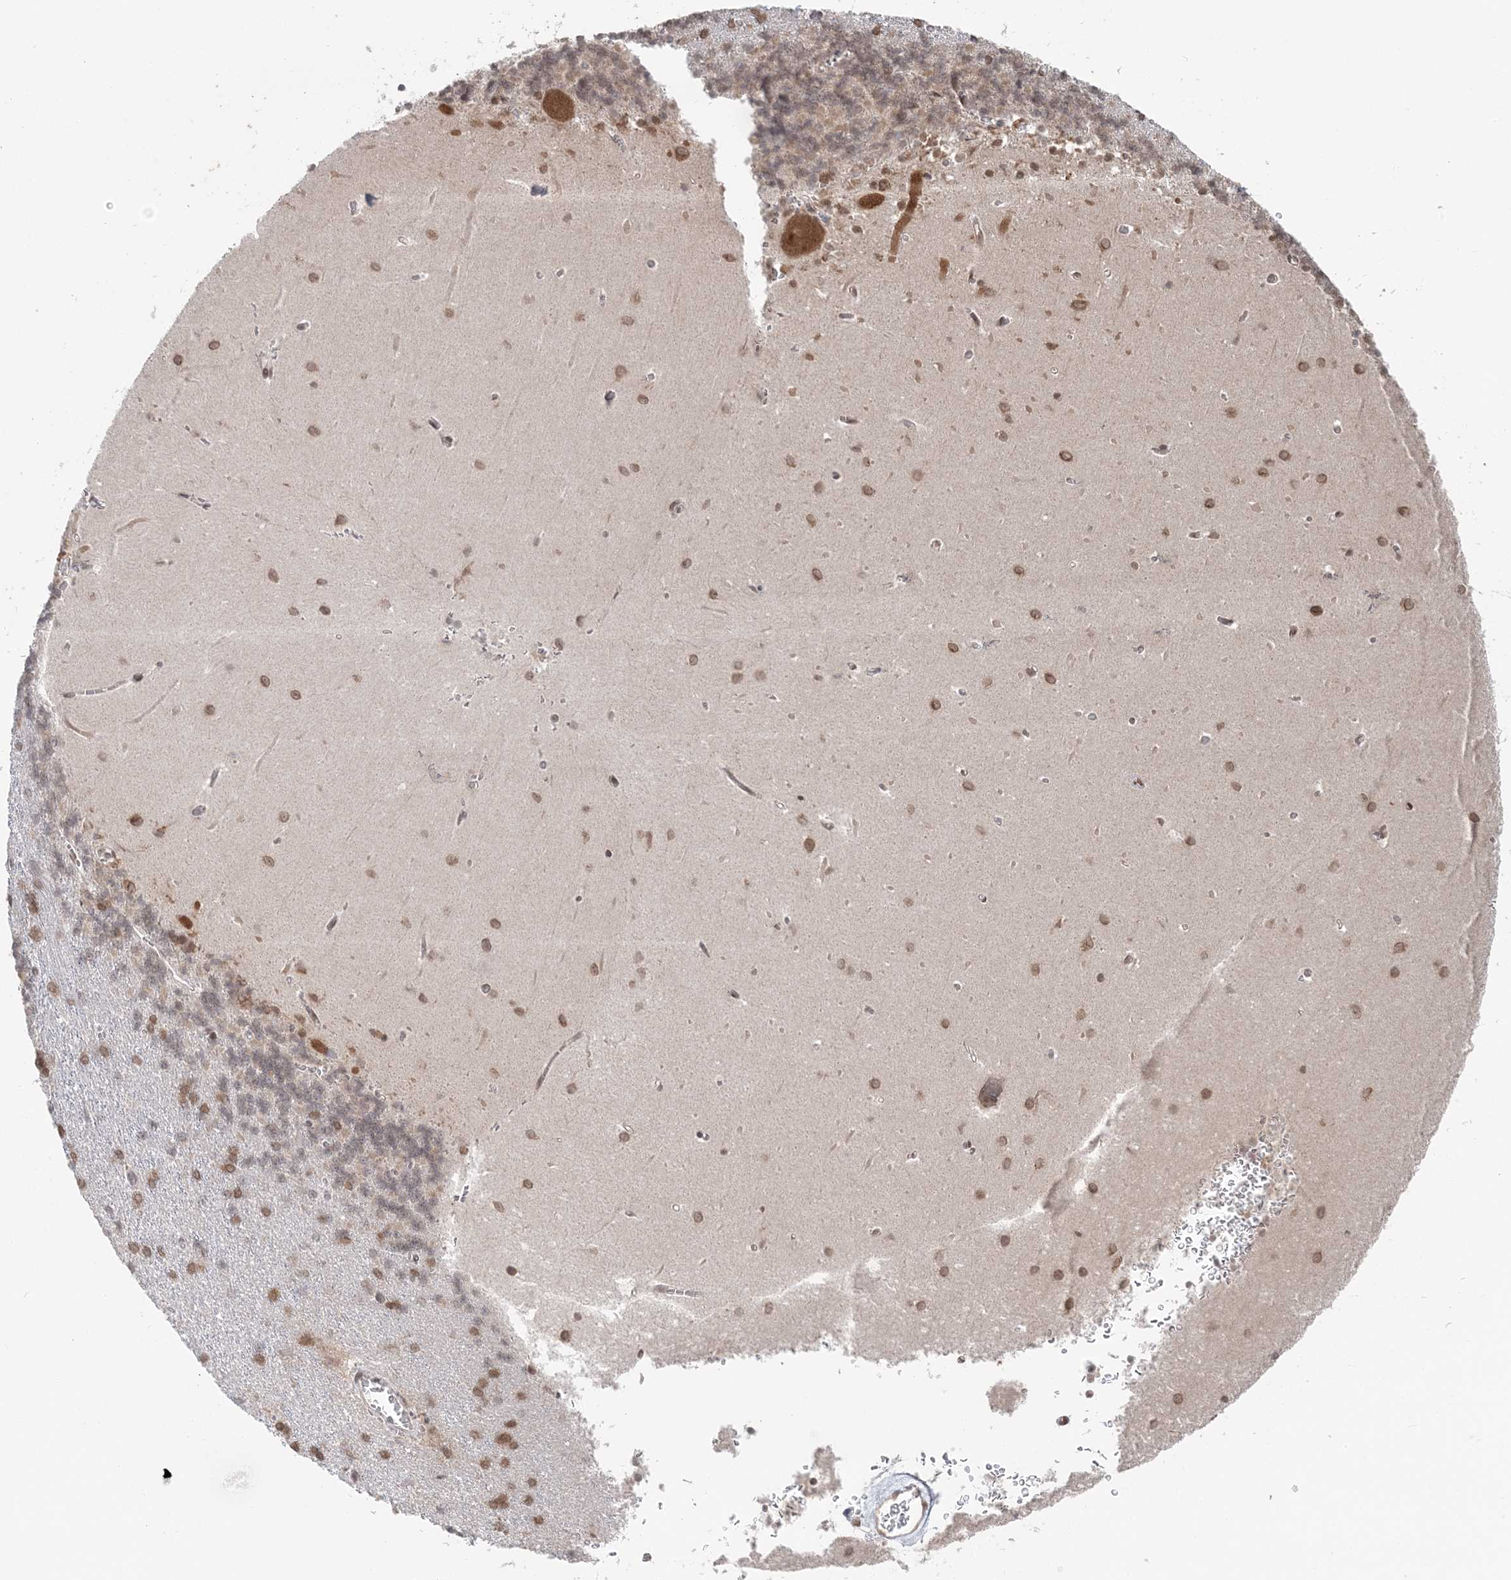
{"staining": {"intensity": "weak", "quantity": "<25%", "location": "cytoplasmic/membranous"}, "tissue": "cerebellum", "cell_type": "Cells in granular layer", "image_type": "normal", "snomed": [{"axis": "morphology", "description": "Normal tissue, NOS"}, {"axis": "topography", "description": "Cerebellum"}], "caption": "Immunohistochemical staining of normal human cerebellum demonstrates no significant staining in cells in granular layer.", "gene": "TMED10", "patient": {"sex": "male", "age": 37}}